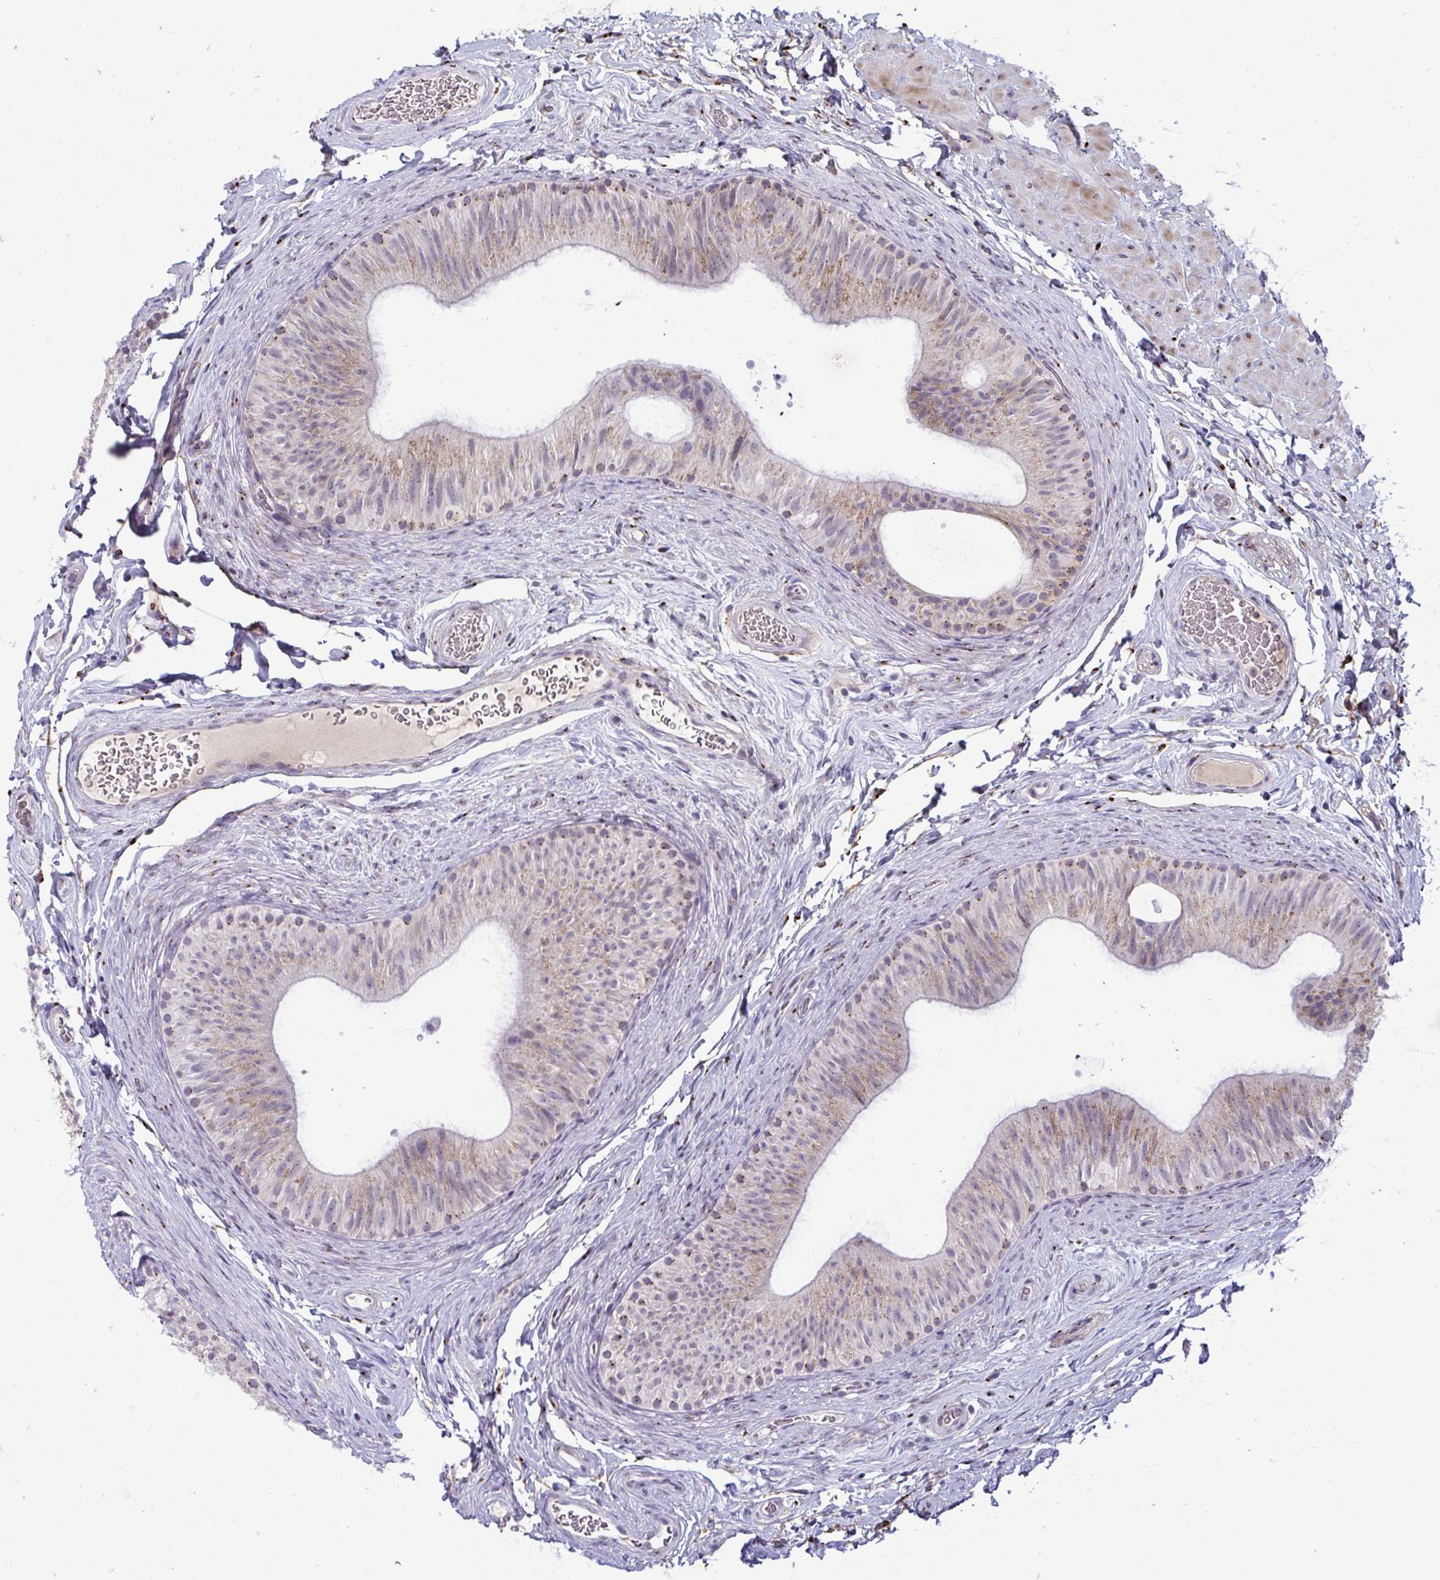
{"staining": {"intensity": "moderate", "quantity": "25%-75%", "location": "cytoplasmic/membranous"}, "tissue": "epididymis", "cell_type": "Glandular cells", "image_type": "normal", "snomed": [{"axis": "morphology", "description": "Normal tissue, NOS"}, {"axis": "topography", "description": "Epididymis, spermatic cord, NOS"}, {"axis": "topography", "description": "Epididymis"}], "caption": "IHC (DAB (3,3'-diaminobenzidine)) staining of unremarkable epididymis demonstrates moderate cytoplasmic/membranous protein expression in approximately 25%-75% of glandular cells.", "gene": "DTX4", "patient": {"sex": "male", "age": 31}}